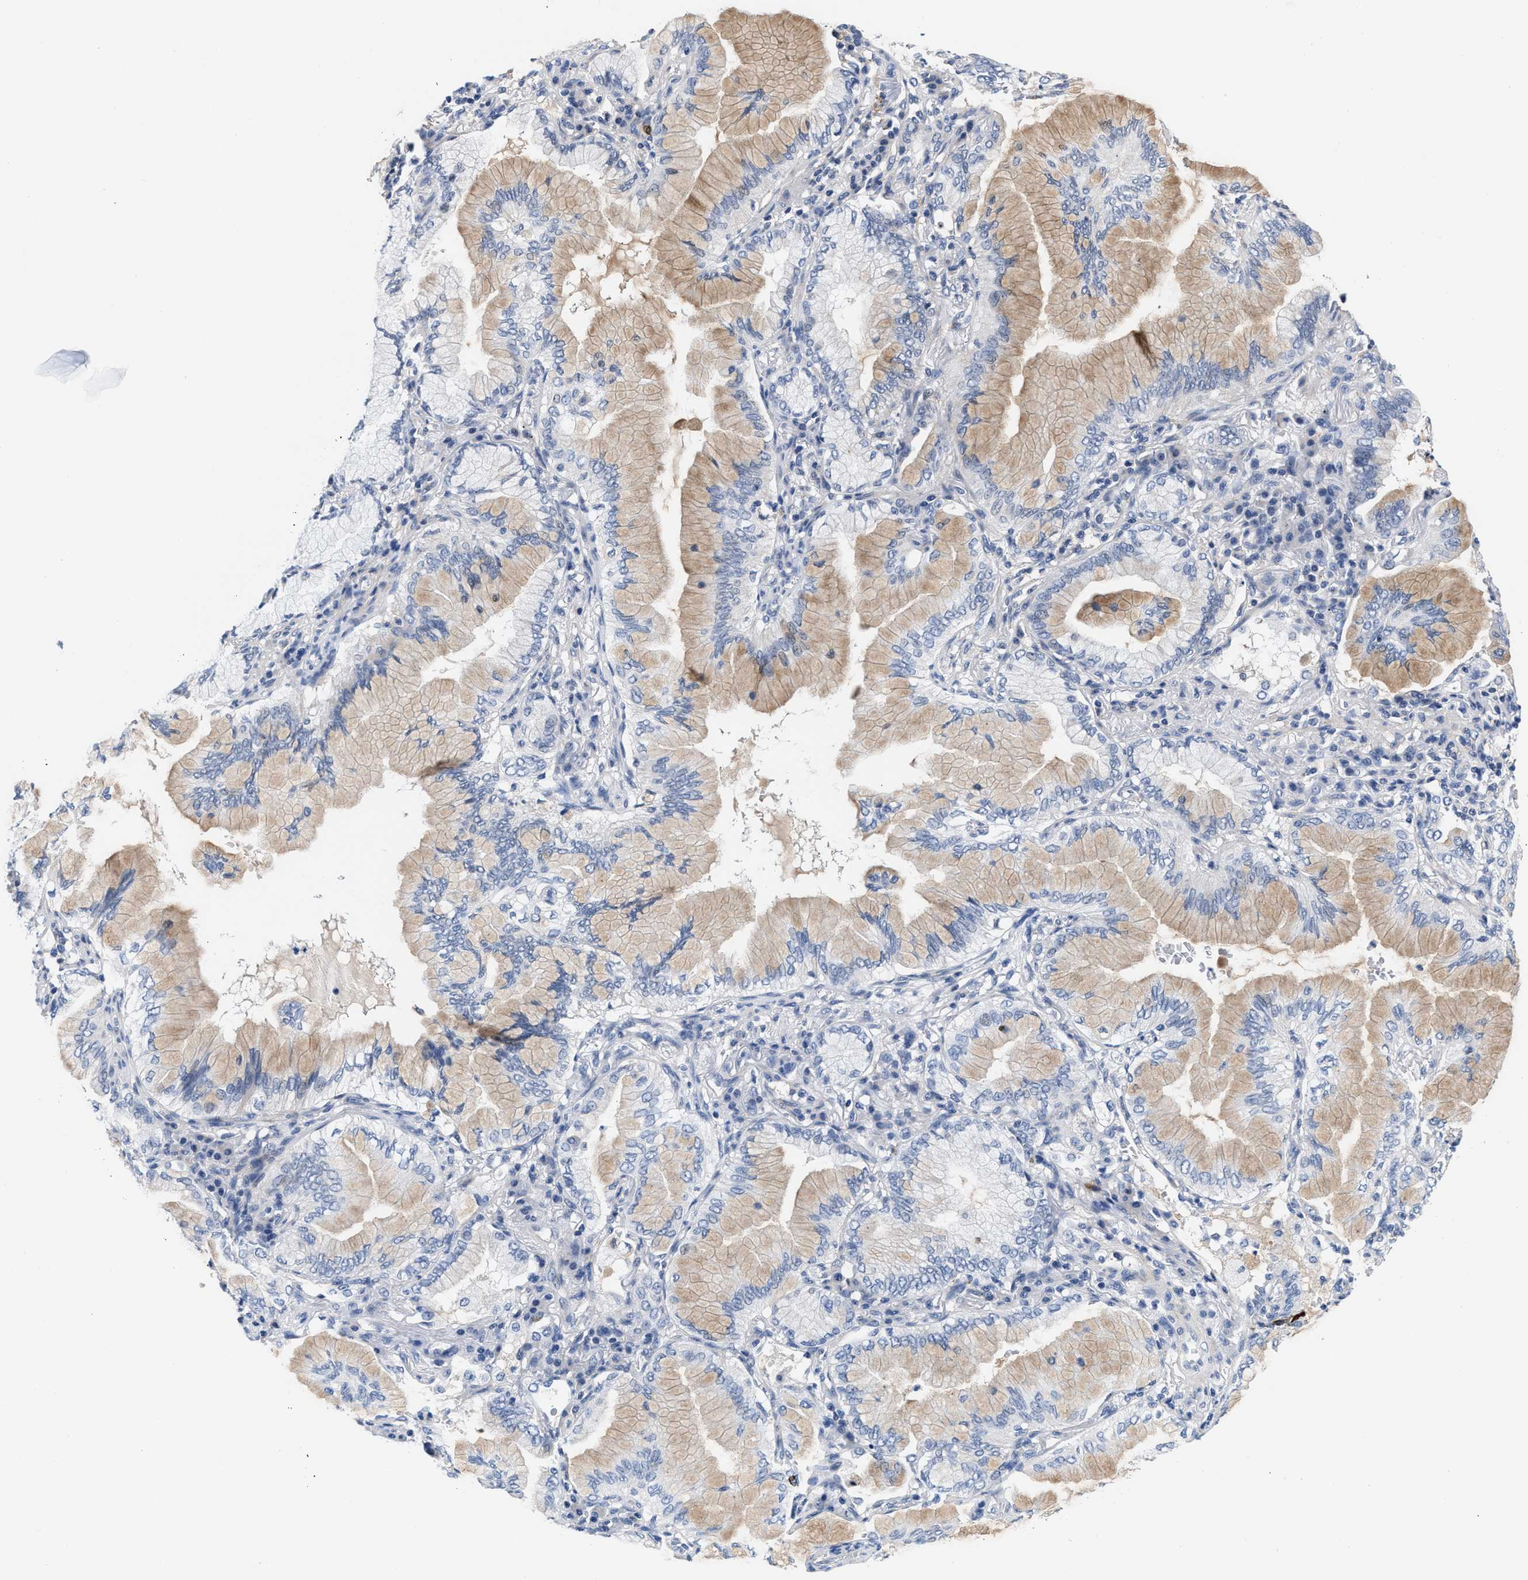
{"staining": {"intensity": "weak", "quantity": "25%-75%", "location": "cytoplasmic/membranous"}, "tissue": "lung cancer", "cell_type": "Tumor cells", "image_type": "cancer", "snomed": [{"axis": "morphology", "description": "Adenocarcinoma, NOS"}, {"axis": "topography", "description": "Lung"}], "caption": "IHC staining of lung cancer, which reveals low levels of weak cytoplasmic/membranous positivity in about 25%-75% of tumor cells indicating weak cytoplasmic/membranous protein expression. The staining was performed using DAB (brown) for protein detection and nuclei were counterstained in hematoxylin (blue).", "gene": "ACTL7B", "patient": {"sex": "female", "age": 70}}